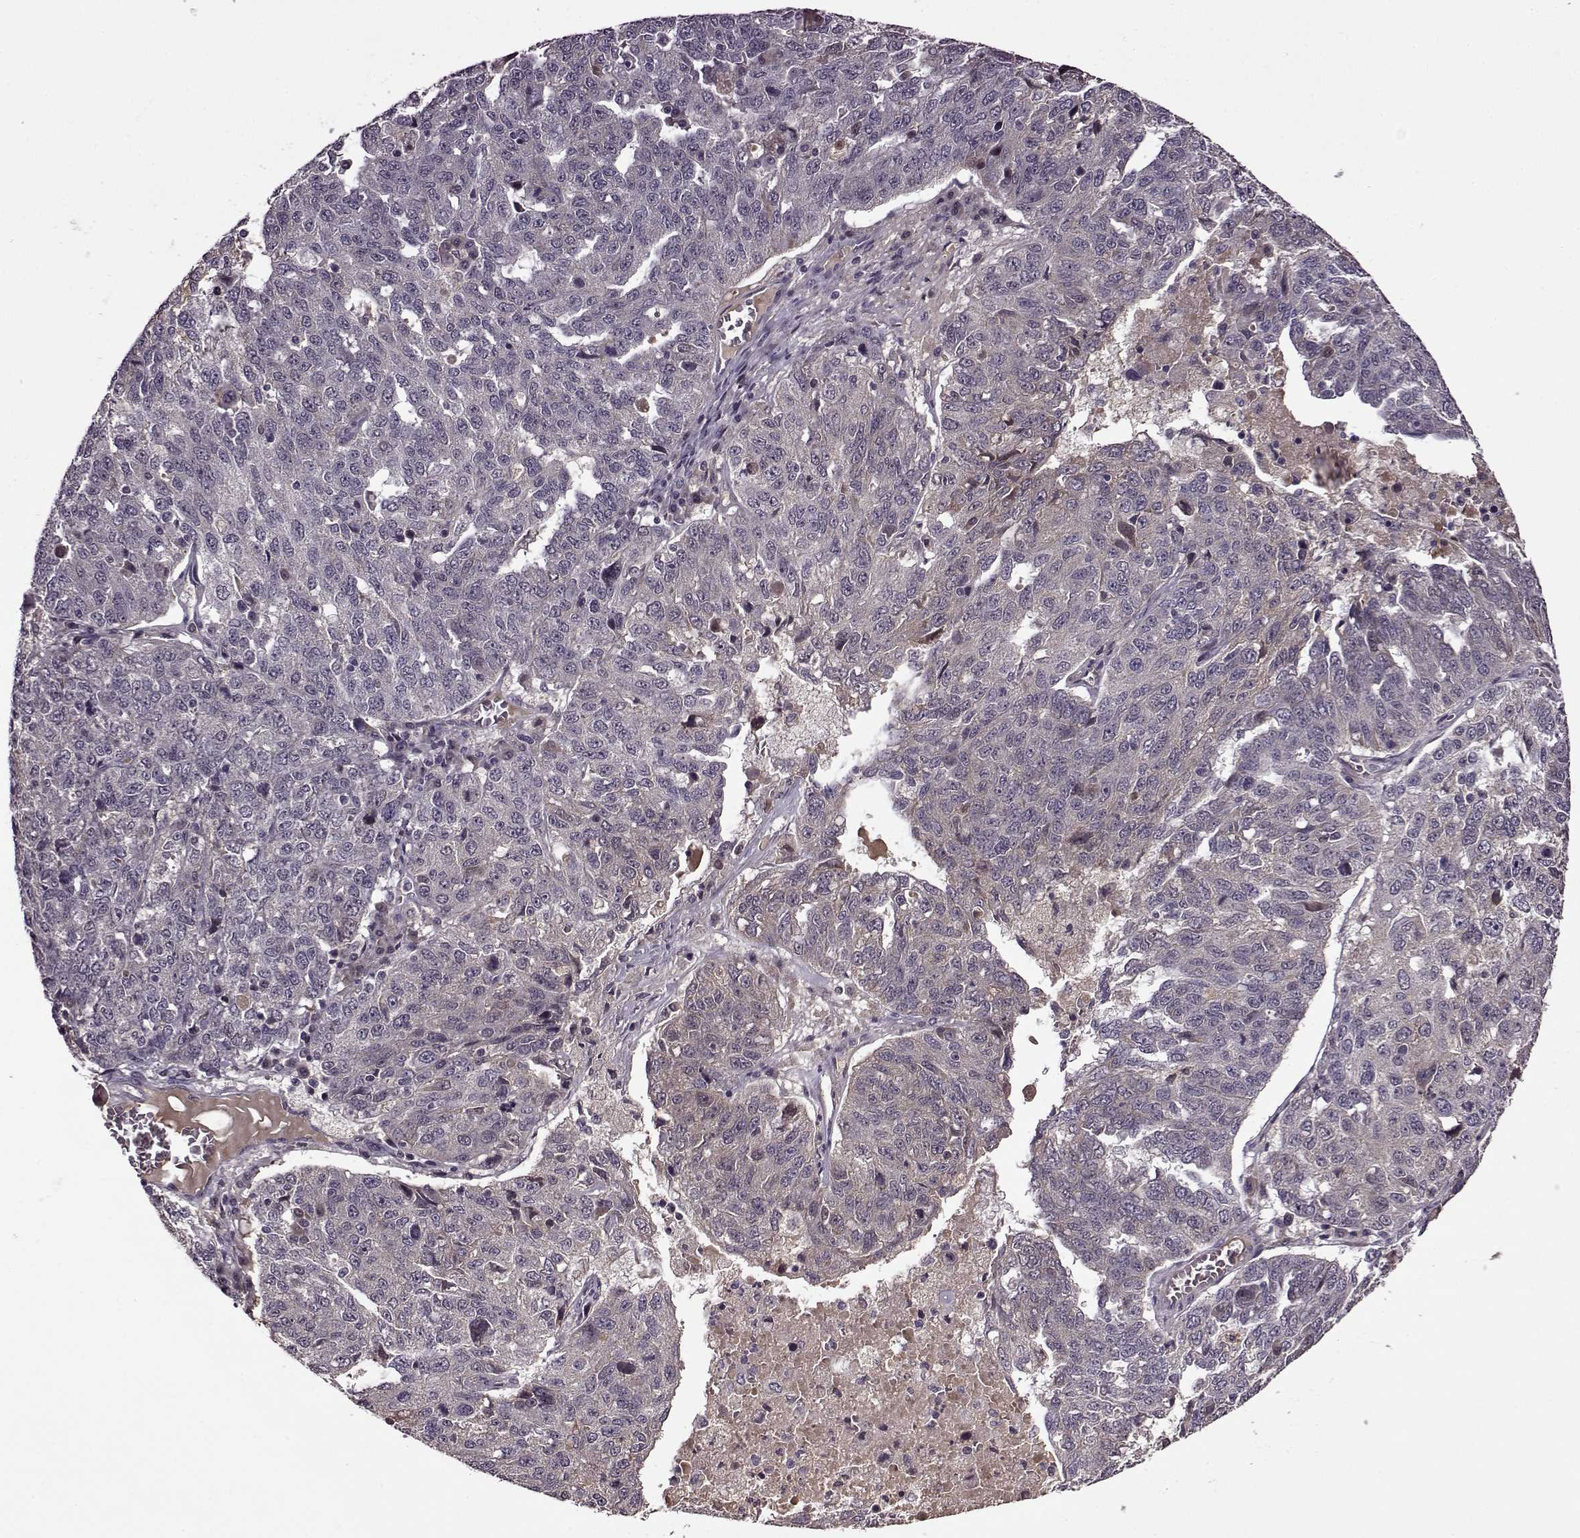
{"staining": {"intensity": "negative", "quantity": "none", "location": "none"}, "tissue": "ovarian cancer", "cell_type": "Tumor cells", "image_type": "cancer", "snomed": [{"axis": "morphology", "description": "Cystadenocarcinoma, serous, NOS"}, {"axis": "topography", "description": "Ovary"}], "caption": "The micrograph demonstrates no significant staining in tumor cells of ovarian cancer (serous cystadenocarcinoma).", "gene": "MAIP1", "patient": {"sex": "female", "age": 71}}